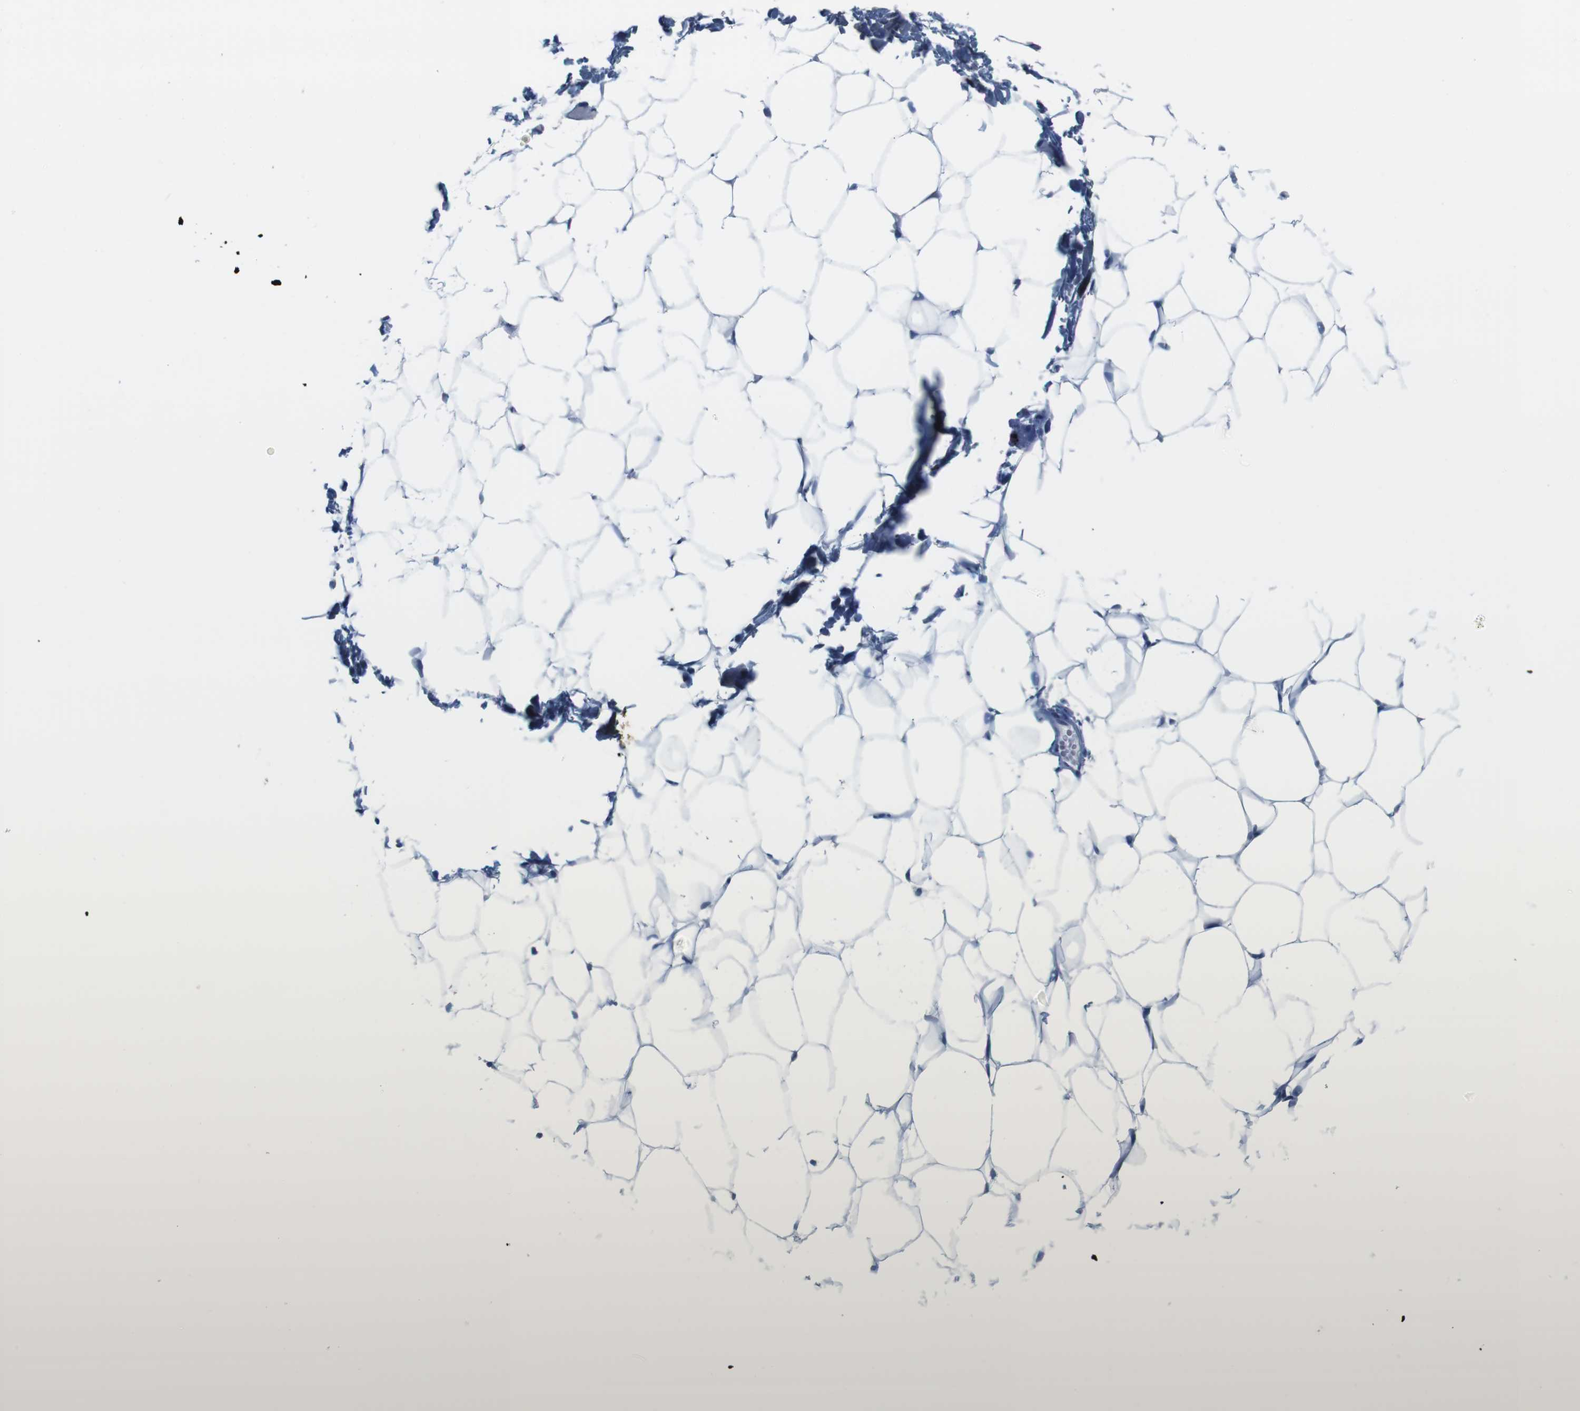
{"staining": {"intensity": "negative", "quantity": "none", "location": "none"}, "tissue": "adipose tissue", "cell_type": "Adipocytes", "image_type": "normal", "snomed": [{"axis": "morphology", "description": "Normal tissue, NOS"}, {"axis": "topography", "description": "Breast"}, {"axis": "topography", "description": "Adipose tissue"}], "caption": "DAB (3,3'-diaminobenzidine) immunohistochemical staining of unremarkable adipose tissue displays no significant expression in adipocytes.", "gene": "MAP6", "patient": {"sex": "female", "age": 25}}